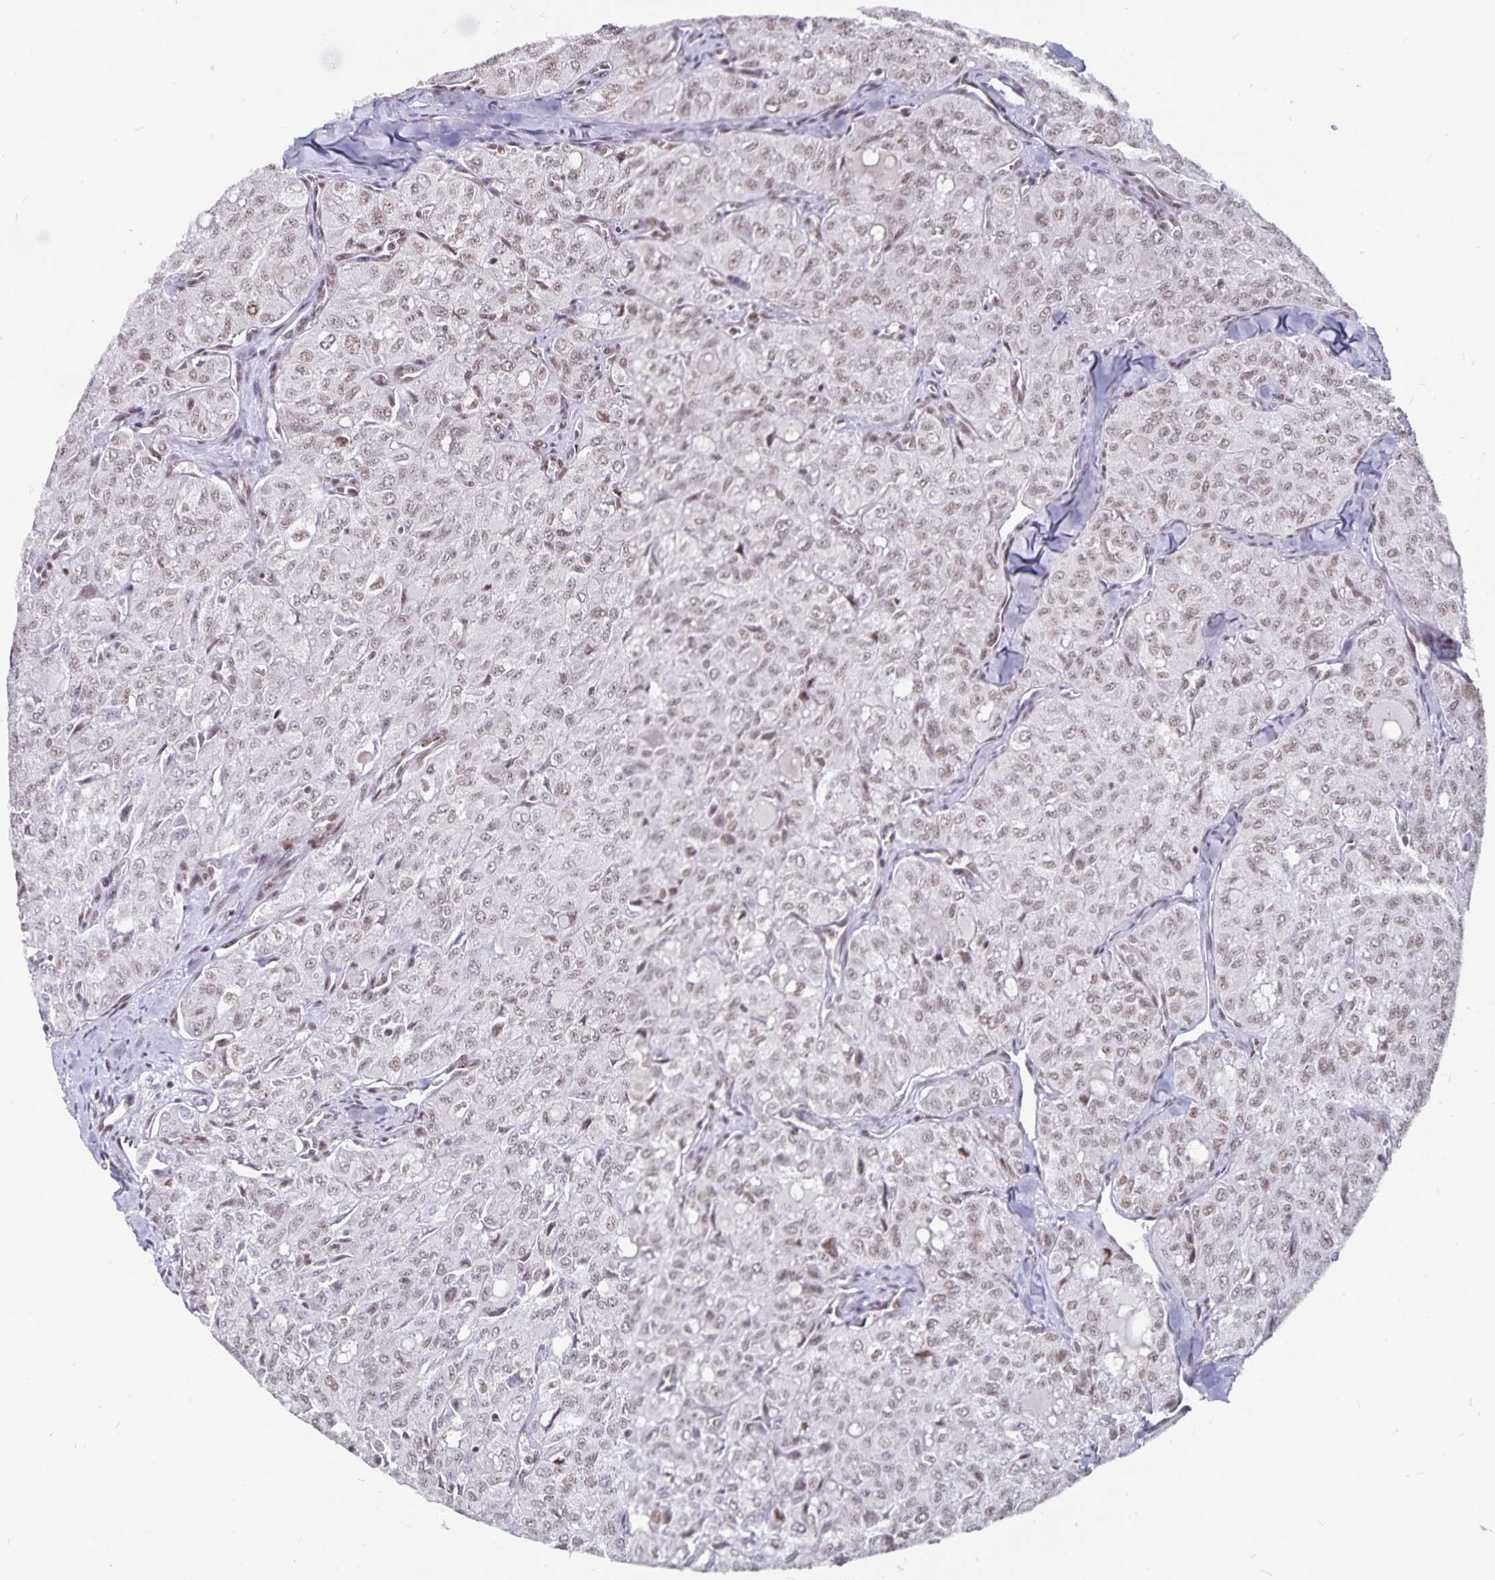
{"staining": {"intensity": "moderate", "quantity": "25%-75%", "location": "nuclear"}, "tissue": "thyroid cancer", "cell_type": "Tumor cells", "image_type": "cancer", "snomed": [{"axis": "morphology", "description": "Follicular adenoma carcinoma, NOS"}, {"axis": "topography", "description": "Thyroid gland"}], "caption": "Protein analysis of follicular adenoma carcinoma (thyroid) tissue displays moderate nuclear expression in about 25%-75% of tumor cells.", "gene": "PBX2", "patient": {"sex": "male", "age": 75}}